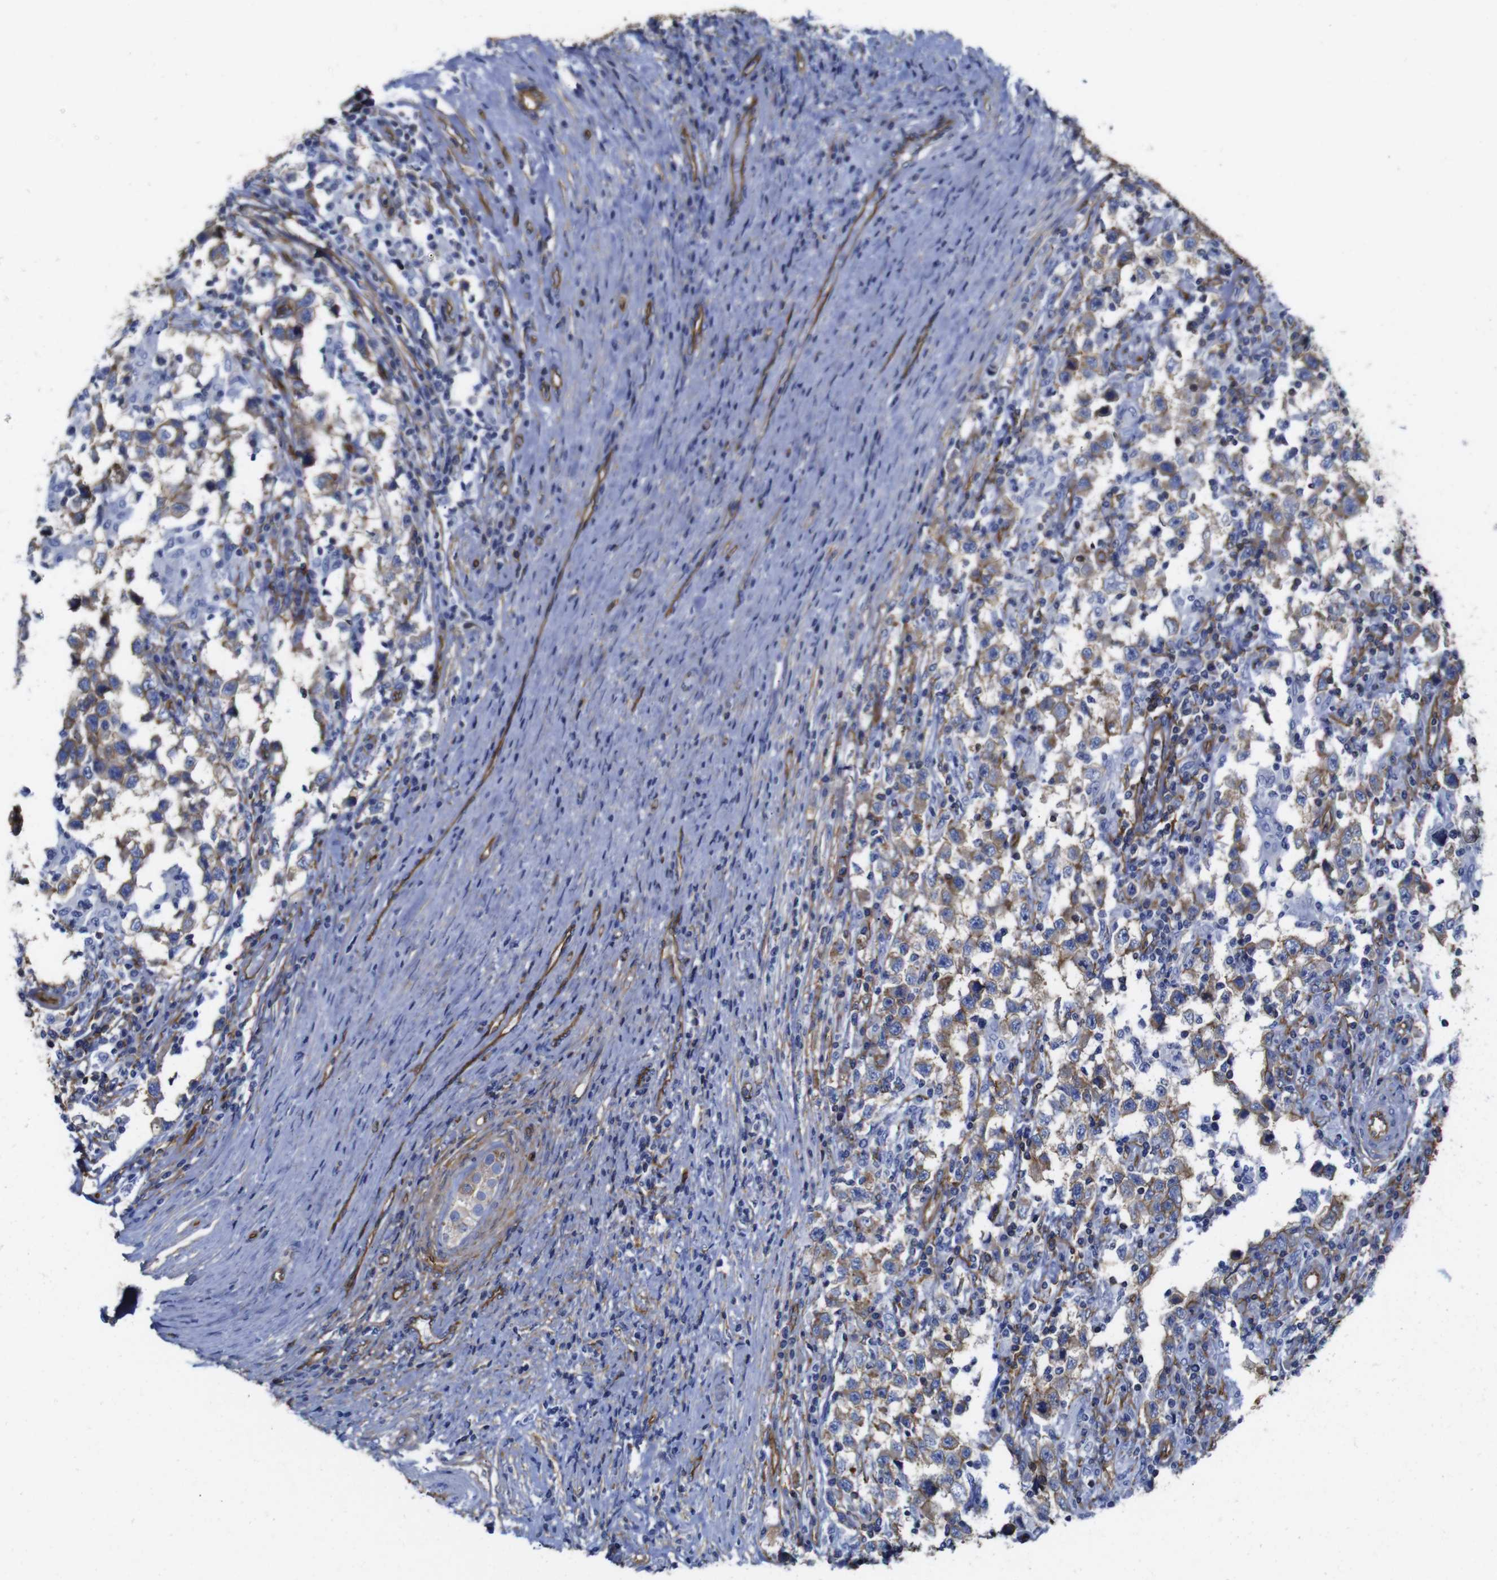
{"staining": {"intensity": "moderate", "quantity": "25%-75%", "location": "cytoplasmic/membranous"}, "tissue": "testis cancer", "cell_type": "Tumor cells", "image_type": "cancer", "snomed": [{"axis": "morphology", "description": "Carcinoma, Embryonal, NOS"}, {"axis": "topography", "description": "Testis"}], "caption": "Immunohistochemical staining of testis cancer displays medium levels of moderate cytoplasmic/membranous protein staining in approximately 25%-75% of tumor cells.", "gene": "SPTBN1", "patient": {"sex": "male", "age": 21}}